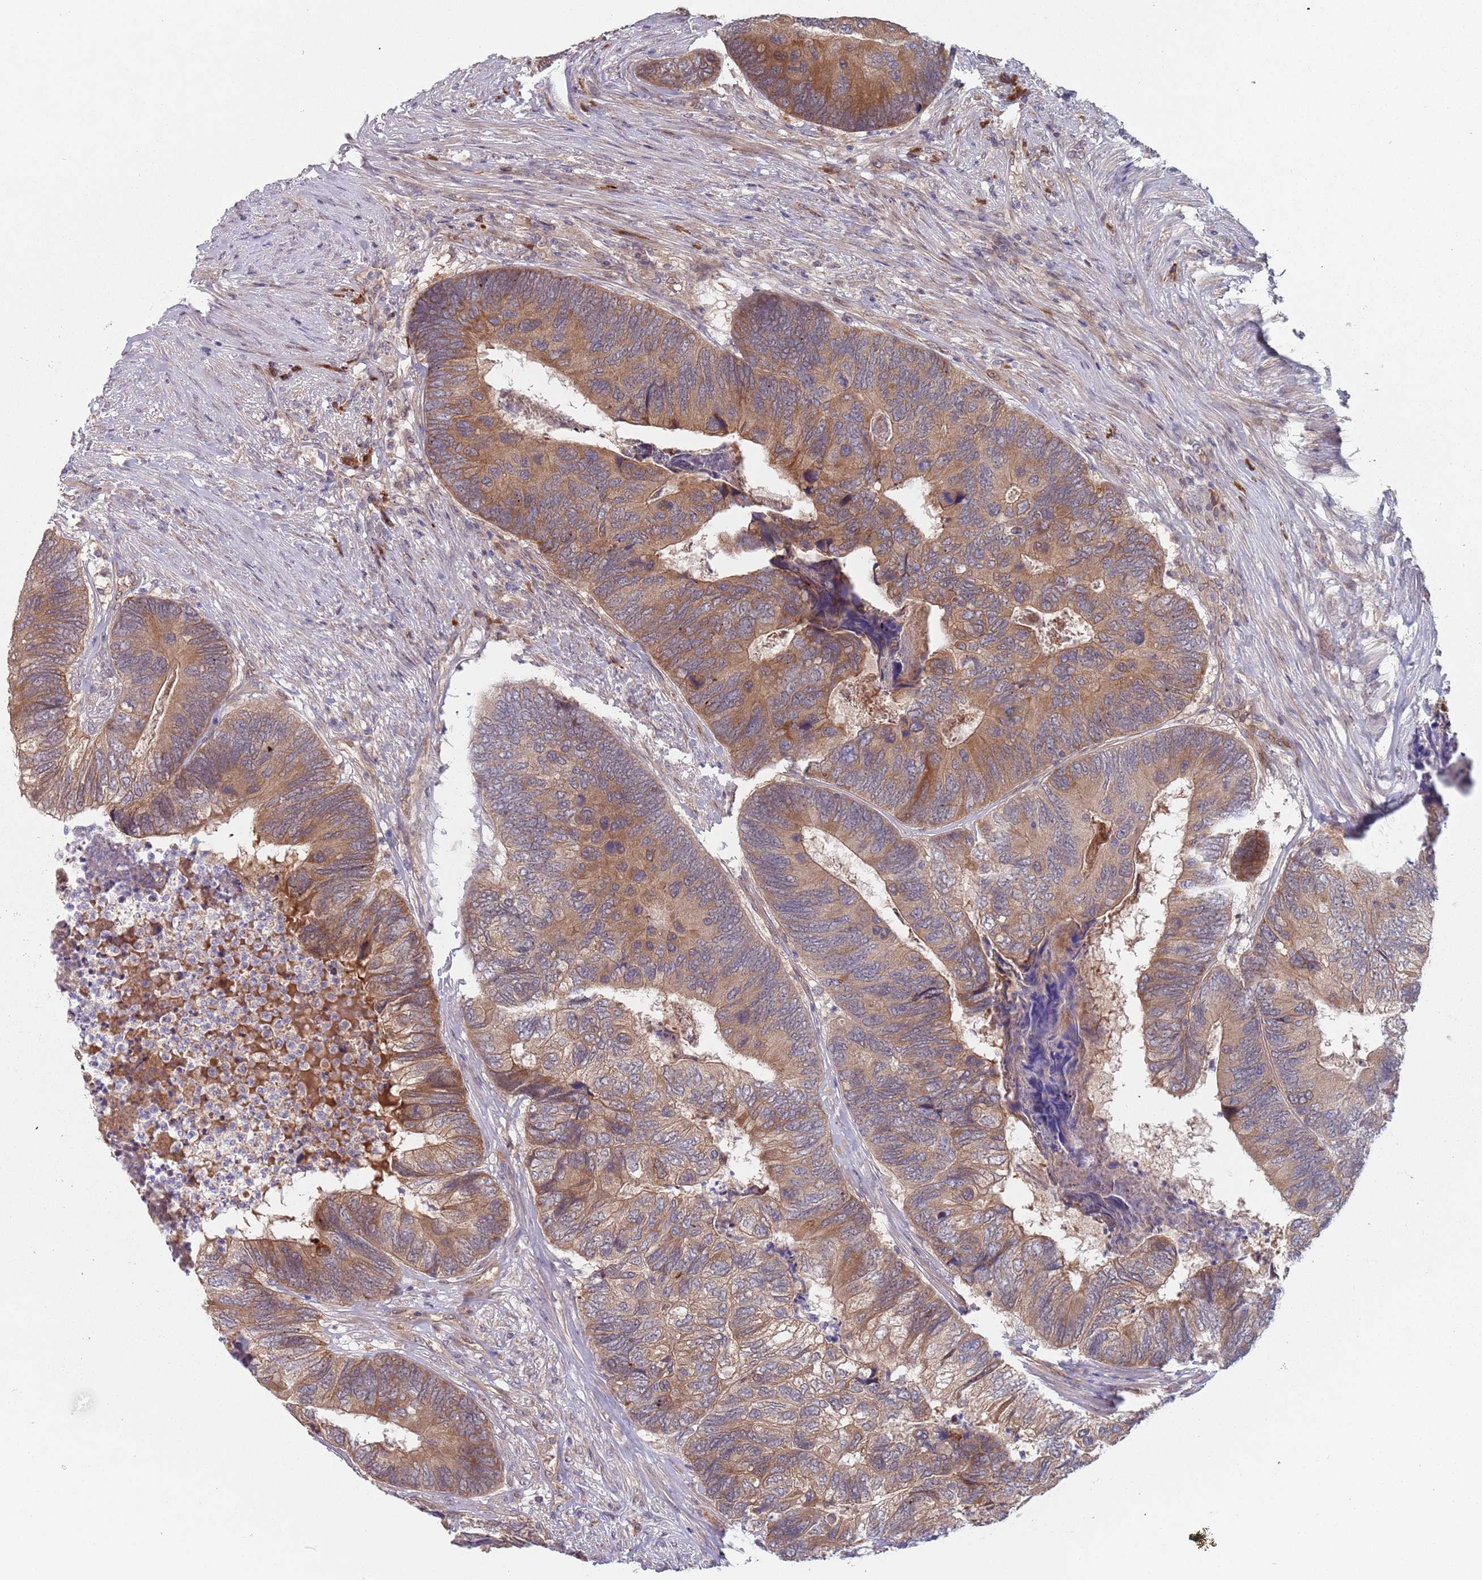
{"staining": {"intensity": "moderate", "quantity": ">75%", "location": "cytoplasmic/membranous"}, "tissue": "colorectal cancer", "cell_type": "Tumor cells", "image_type": "cancer", "snomed": [{"axis": "morphology", "description": "Adenocarcinoma, NOS"}, {"axis": "topography", "description": "Colon"}], "caption": "Colorectal adenocarcinoma stained with a protein marker demonstrates moderate staining in tumor cells.", "gene": "ZNF140", "patient": {"sex": "female", "age": 67}}